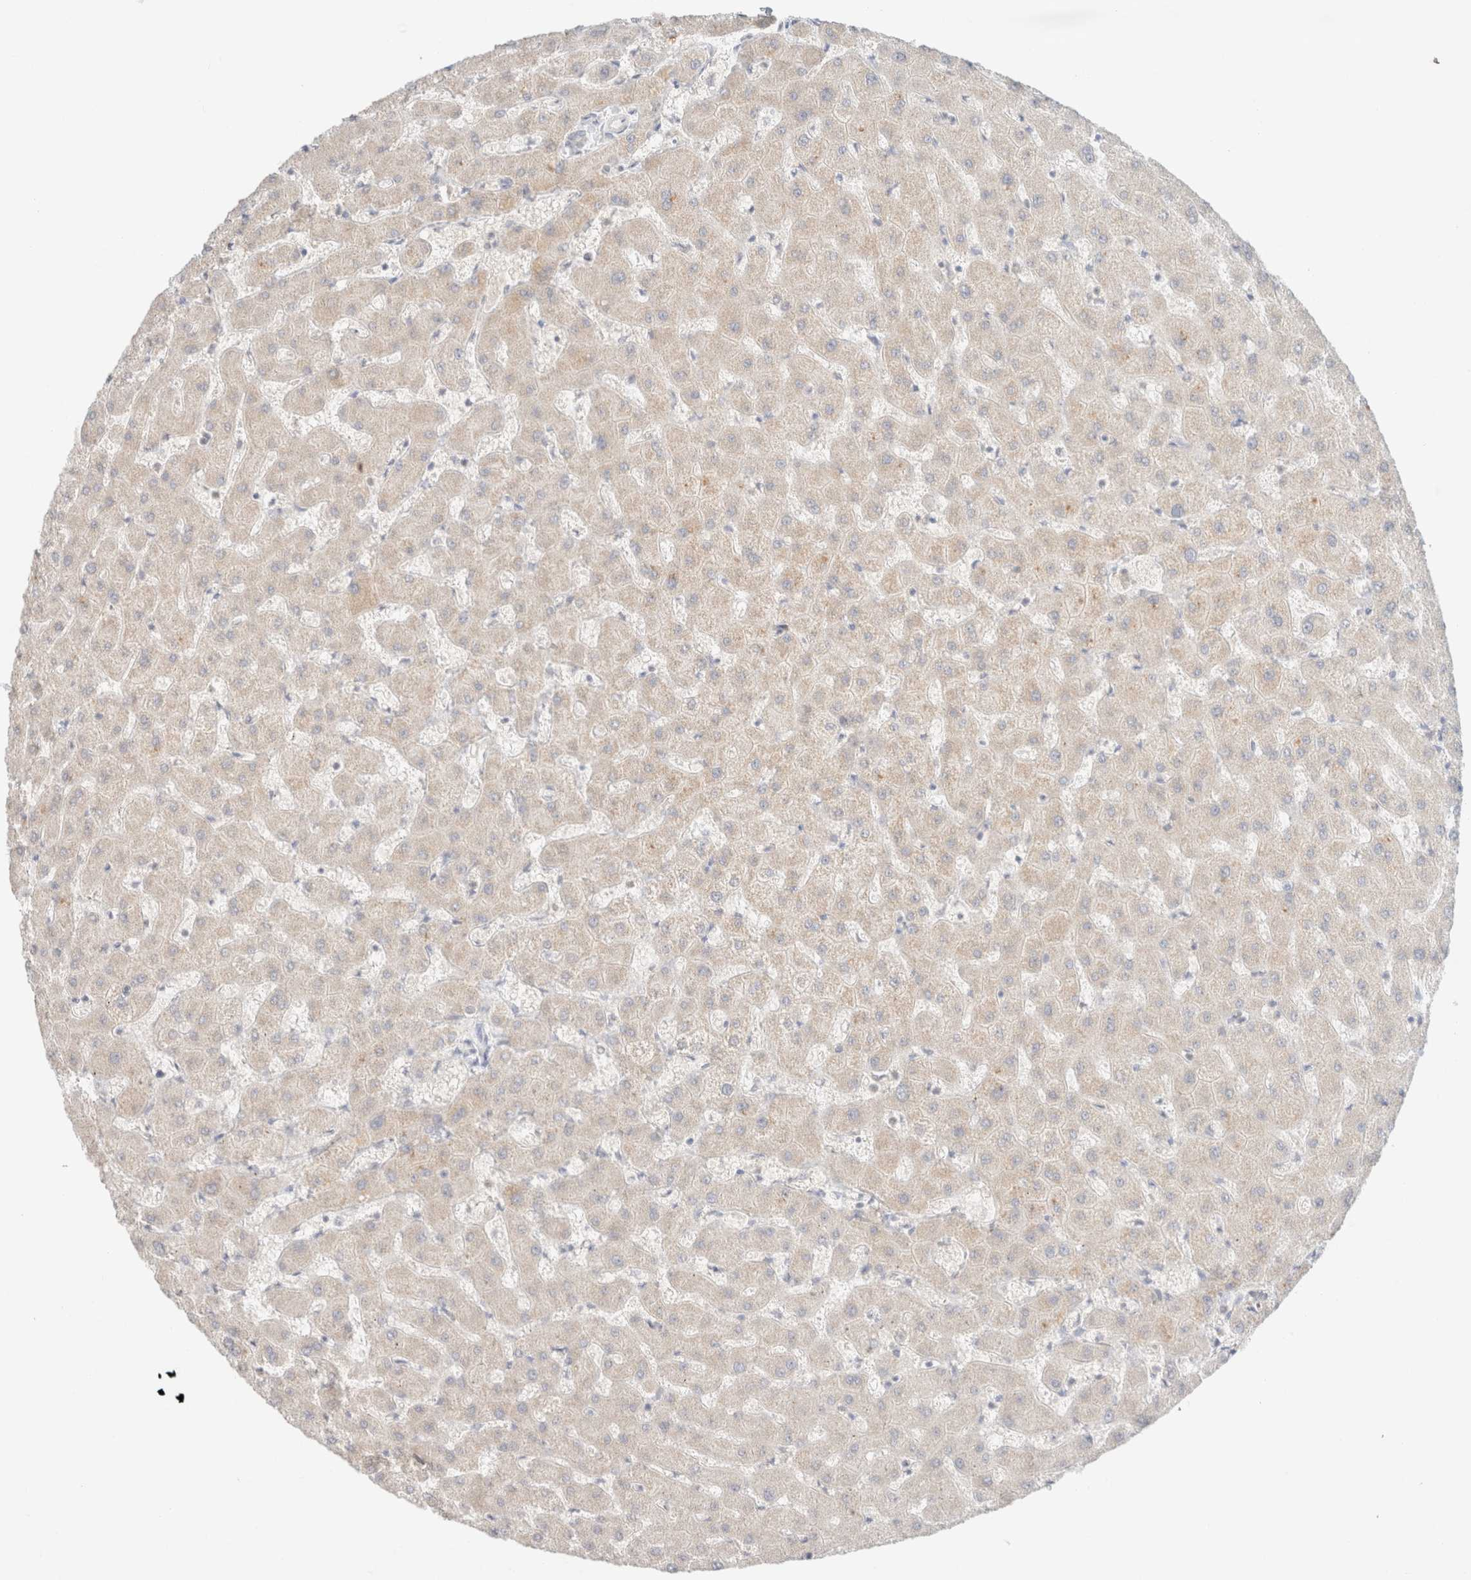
{"staining": {"intensity": "negative", "quantity": "none", "location": "none"}, "tissue": "liver", "cell_type": "Cholangiocytes", "image_type": "normal", "snomed": [{"axis": "morphology", "description": "Normal tissue, NOS"}, {"axis": "topography", "description": "Liver"}], "caption": "Protein analysis of unremarkable liver shows no significant staining in cholangiocytes. (Stains: DAB (3,3'-diaminobenzidine) immunohistochemistry with hematoxylin counter stain, Microscopy: brightfield microscopy at high magnification).", "gene": "CPA1", "patient": {"sex": "female", "age": 63}}